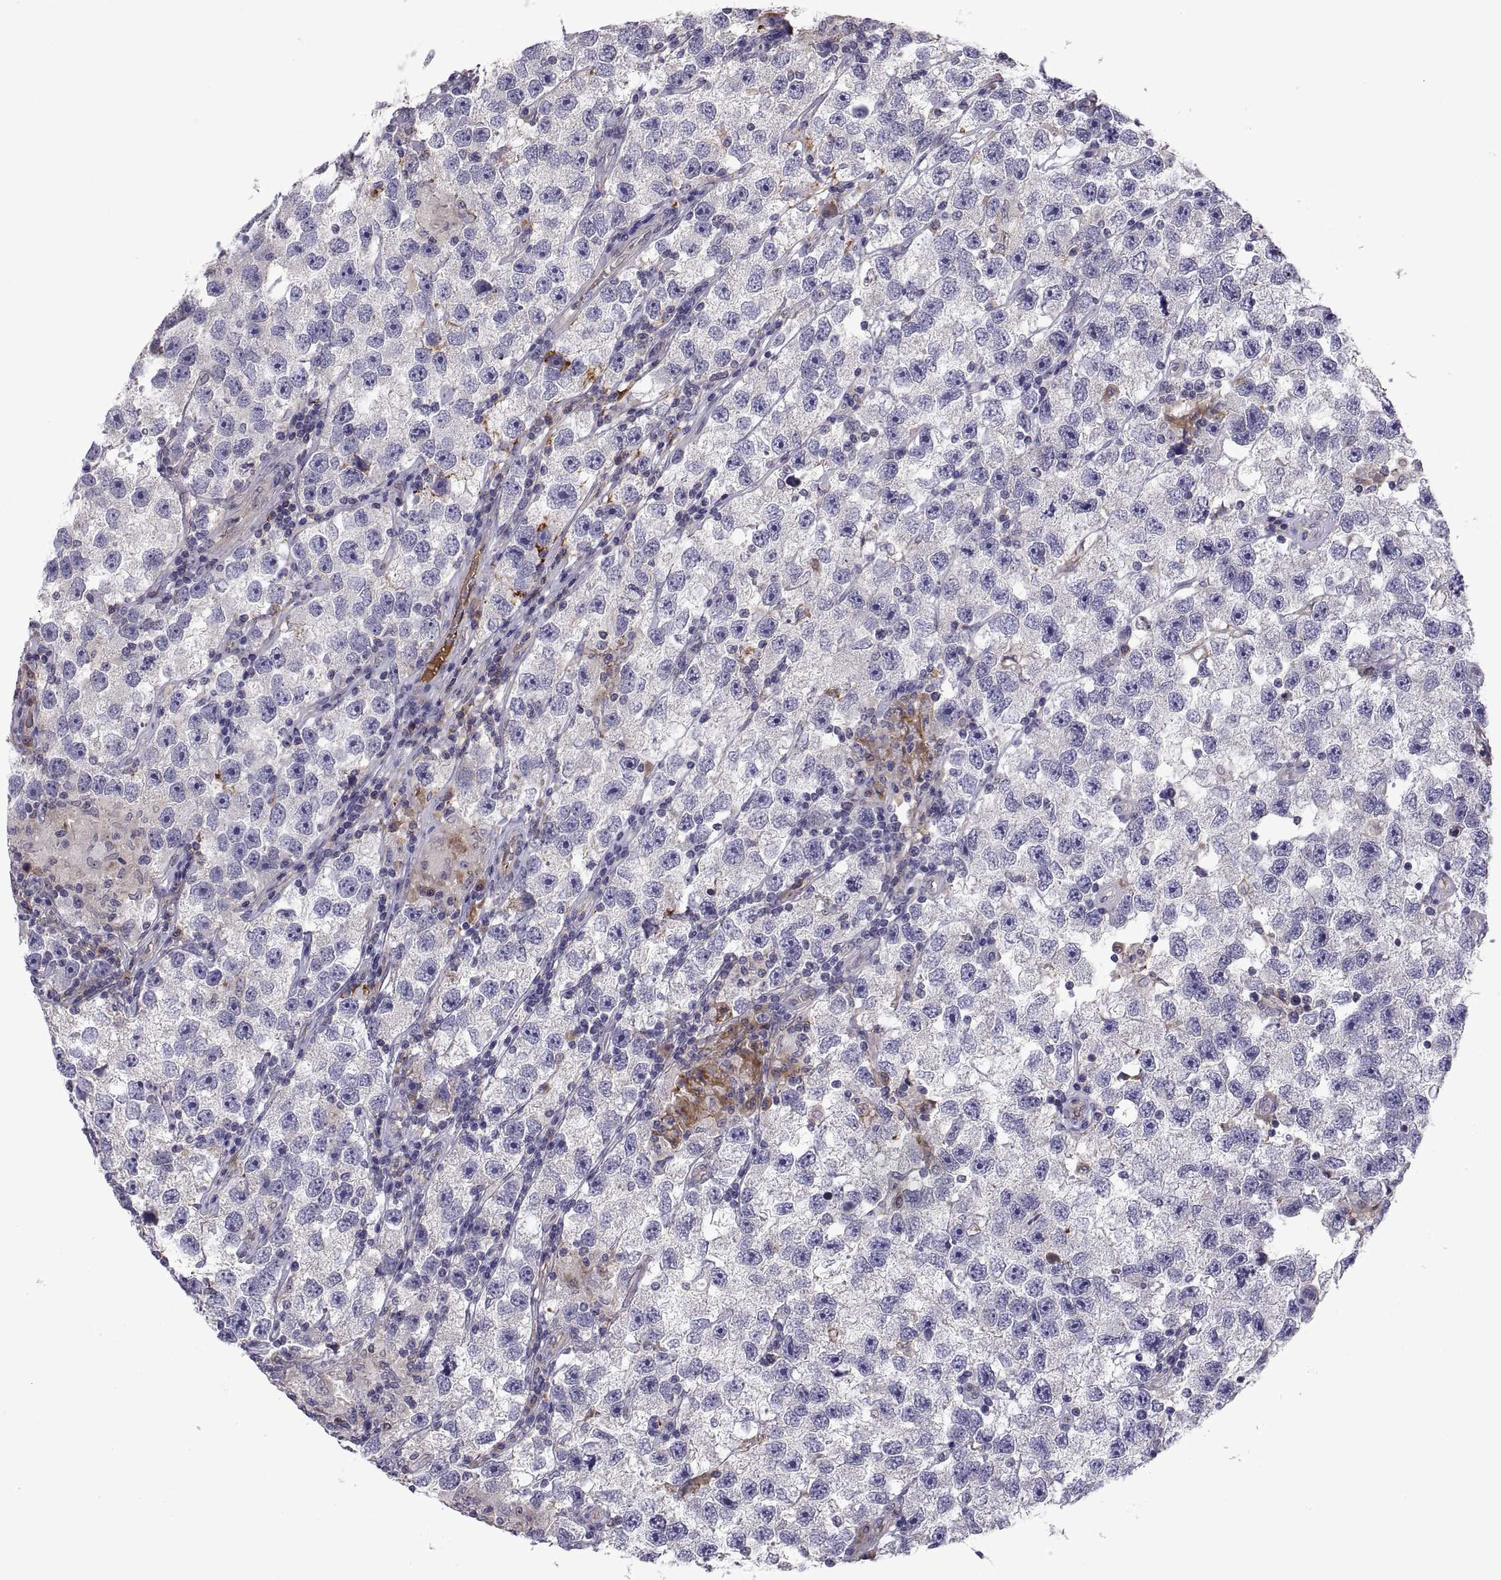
{"staining": {"intensity": "negative", "quantity": "none", "location": "none"}, "tissue": "testis cancer", "cell_type": "Tumor cells", "image_type": "cancer", "snomed": [{"axis": "morphology", "description": "Seminoma, NOS"}, {"axis": "topography", "description": "Testis"}], "caption": "An image of human testis cancer (seminoma) is negative for staining in tumor cells. (DAB (3,3'-diaminobenzidine) IHC visualized using brightfield microscopy, high magnification).", "gene": "PKP1", "patient": {"sex": "male", "age": 26}}